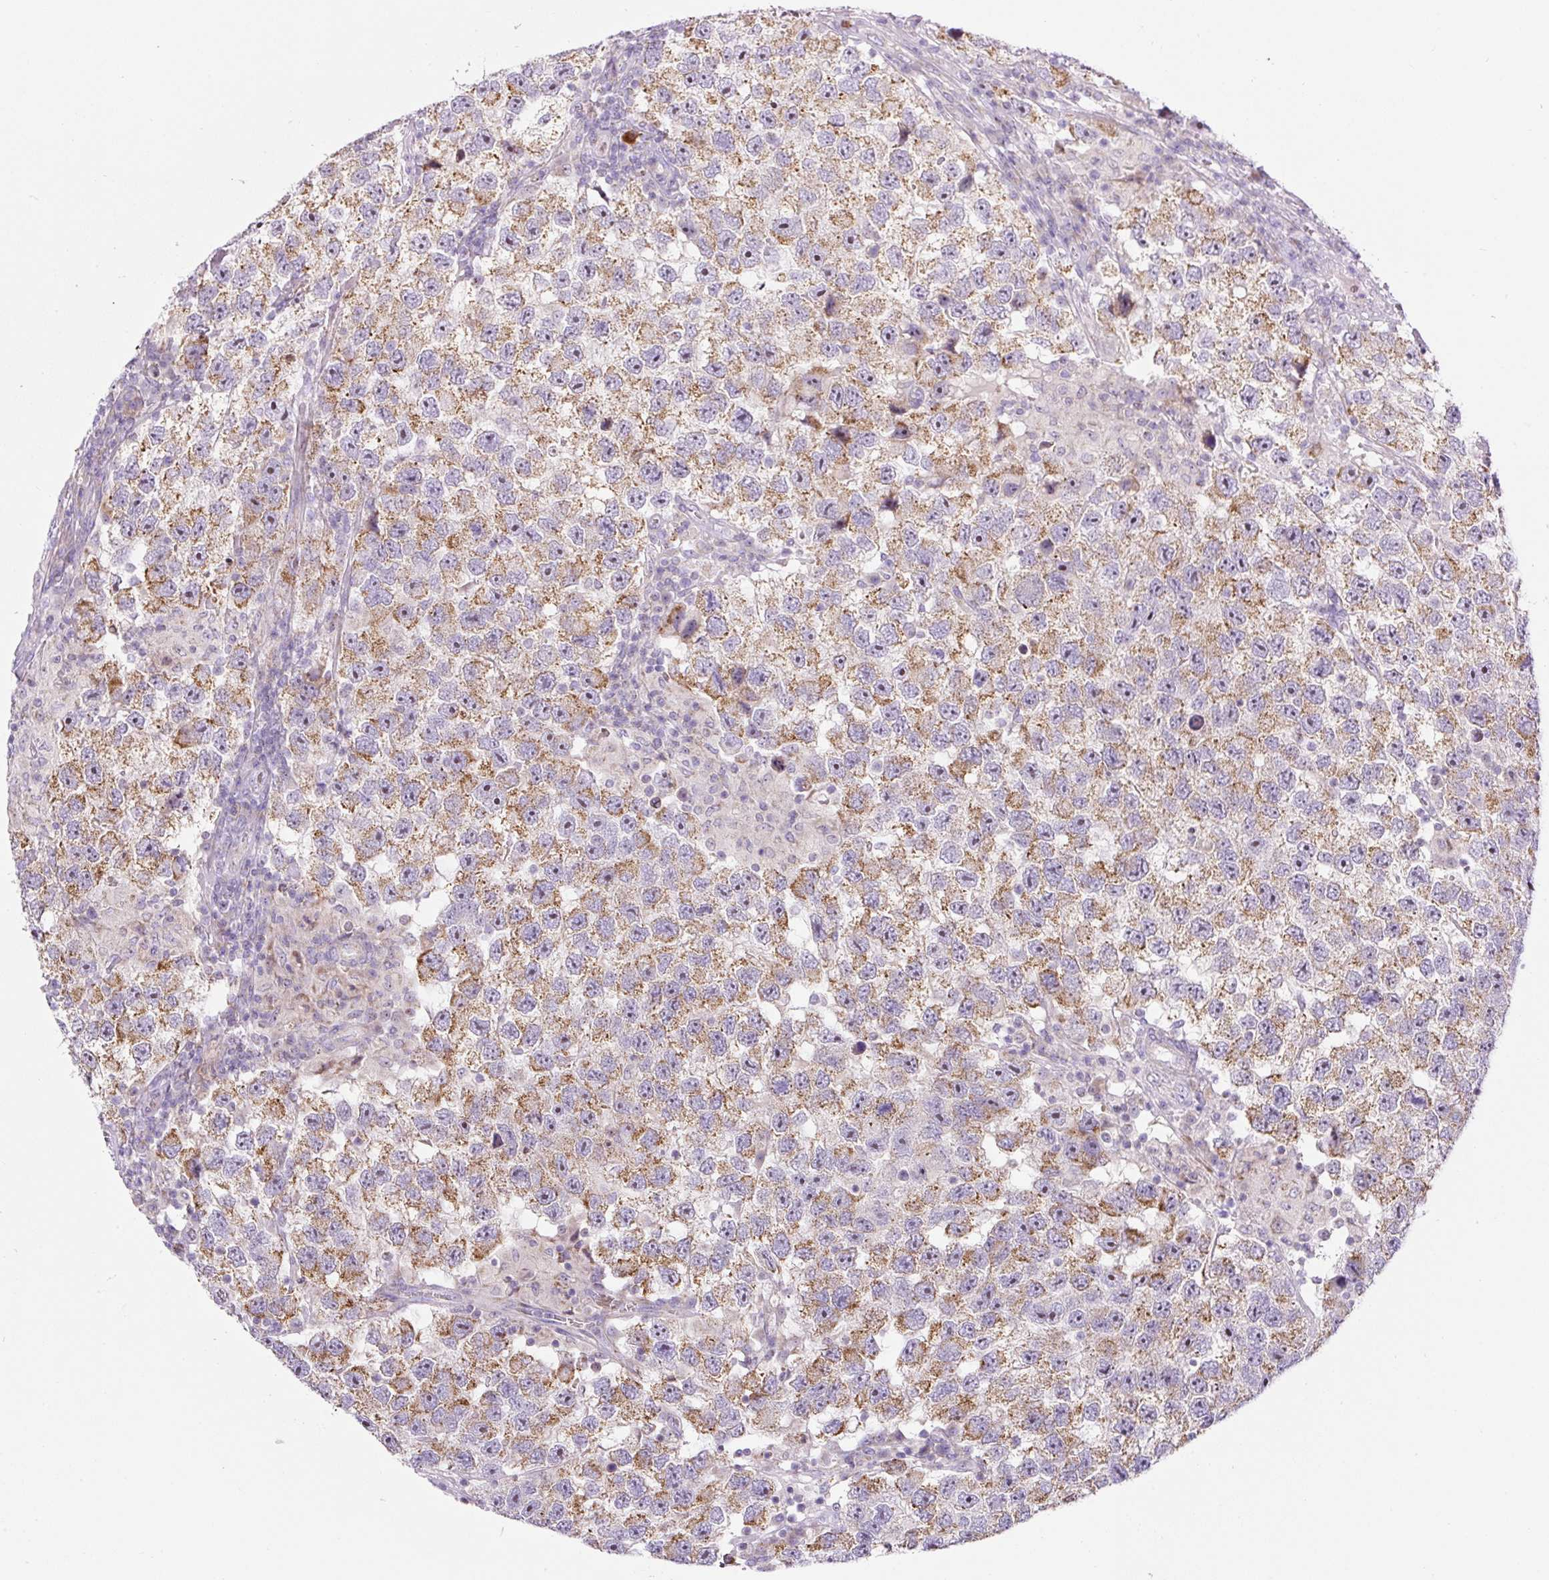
{"staining": {"intensity": "moderate", "quantity": "25%-75%", "location": "cytoplasmic/membranous"}, "tissue": "testis cancer", "cell_type": "Tumor cells", "image_type": "cancer", "snomed": [{"axis": "morphology", "description": "Seminoma, NOS"}, {"axis": "topography", "description": "Testis"}], "caption": "A high-resolution micrograph shows IHC staining of testis cancer, which exhibits moderate cytoplasmic/membranous expression in about 25%-75% of tumor cells. (brown staining indicates protein expression, while blue staining denotes nuclei).", "gene": "ZNF596", "patient": {"sex": "male", "age": 26}}